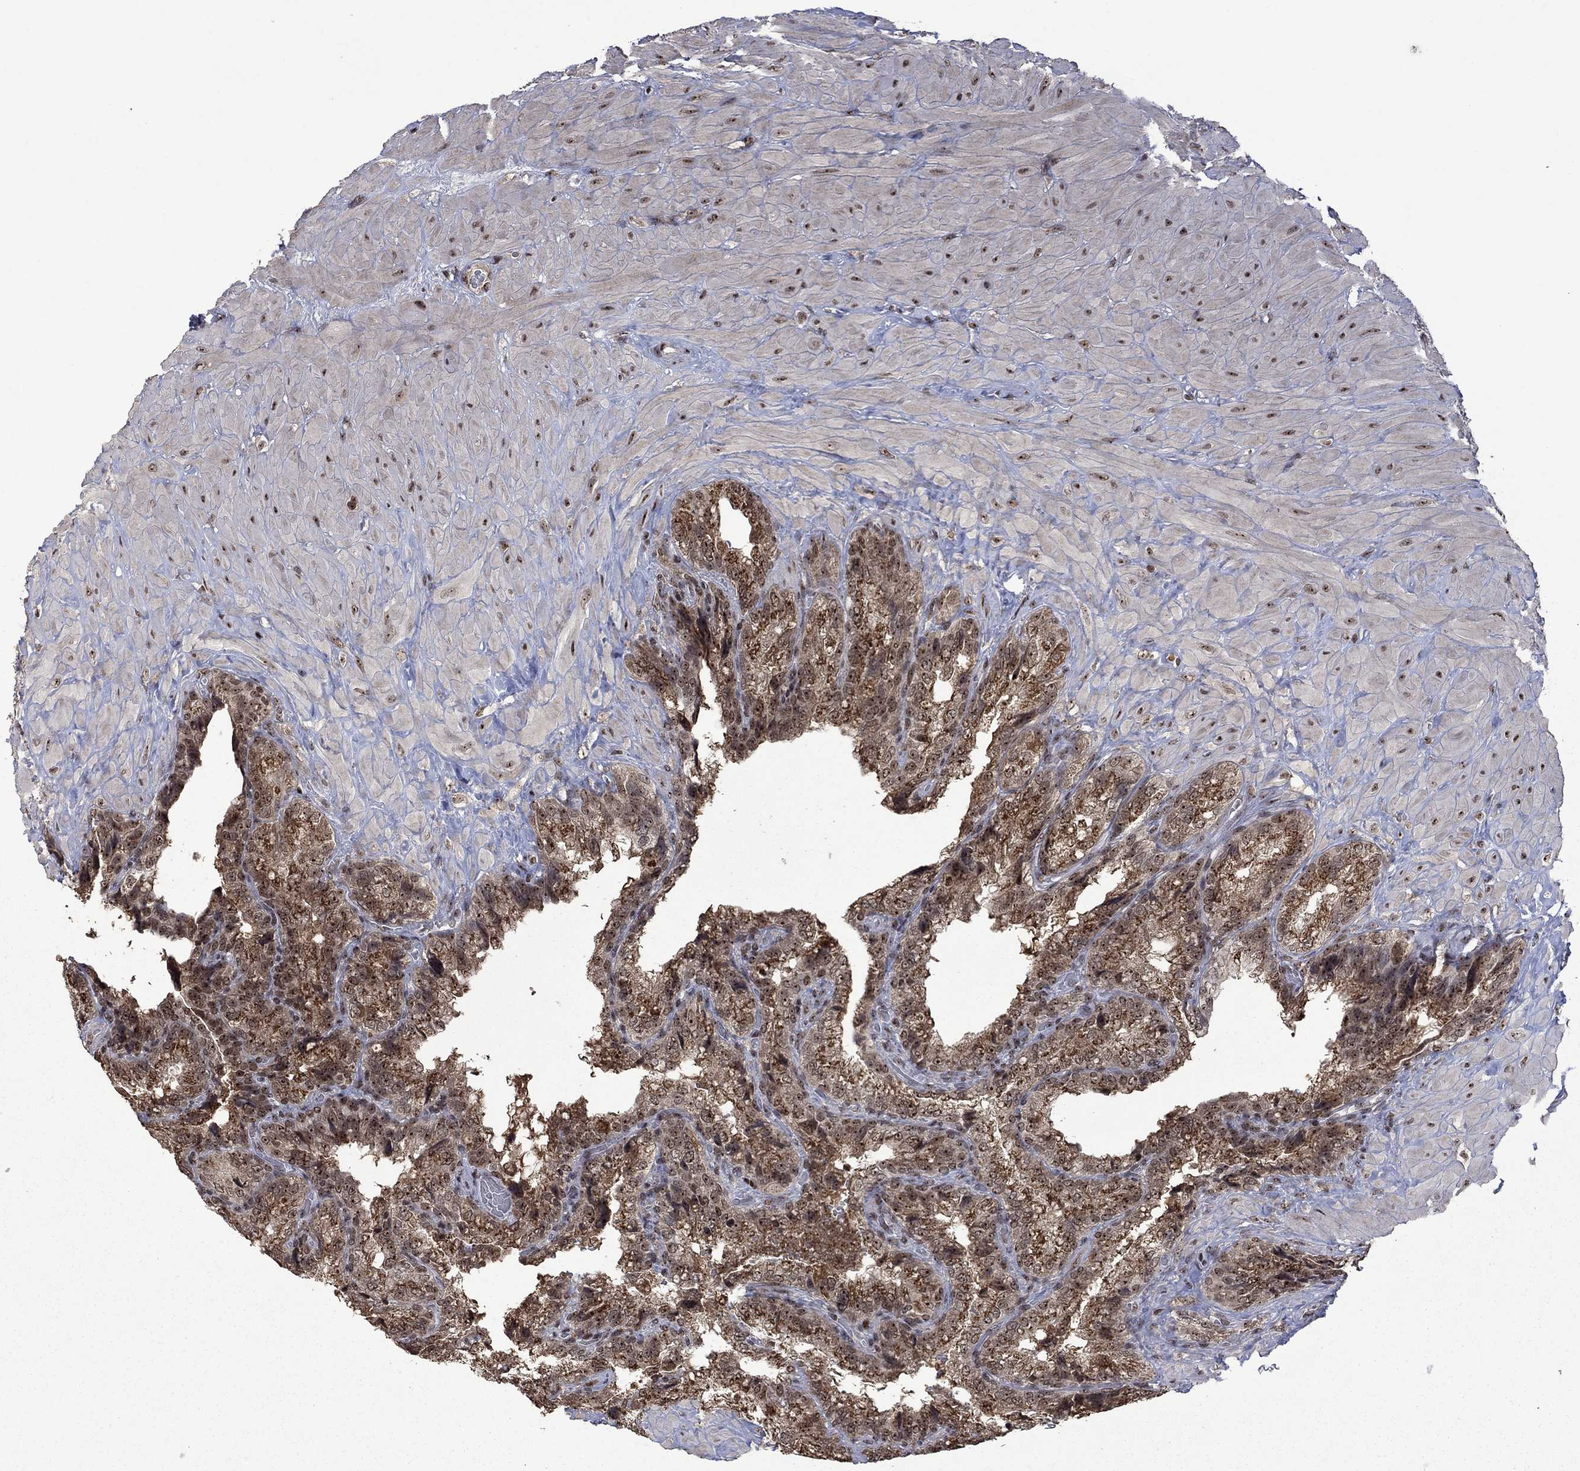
{"staining": {"intensity": "moderate", "quantity": ">75%", "location": "cytoplasmic/membranous,nuclear"}, "tissue": "prostate cancer", "cell_type": "Tumor cells", "image_type": "cancer", "snomed": [{"axis": "morphology", "description": "Adenocarcinoma, NOS"}, {"axis": "topography", "description": "Prostate and seminal vesicle, NOS"}], "caption": "High-power microscopy captured an IHC image of prostate cancer (adenocarcinoma), revealing moderate cytoplasmic/membranous and nuclear staining in about >75% of tumor cells.", "gene": "FBL", "patient": {"sex": "male", "age": 62}}